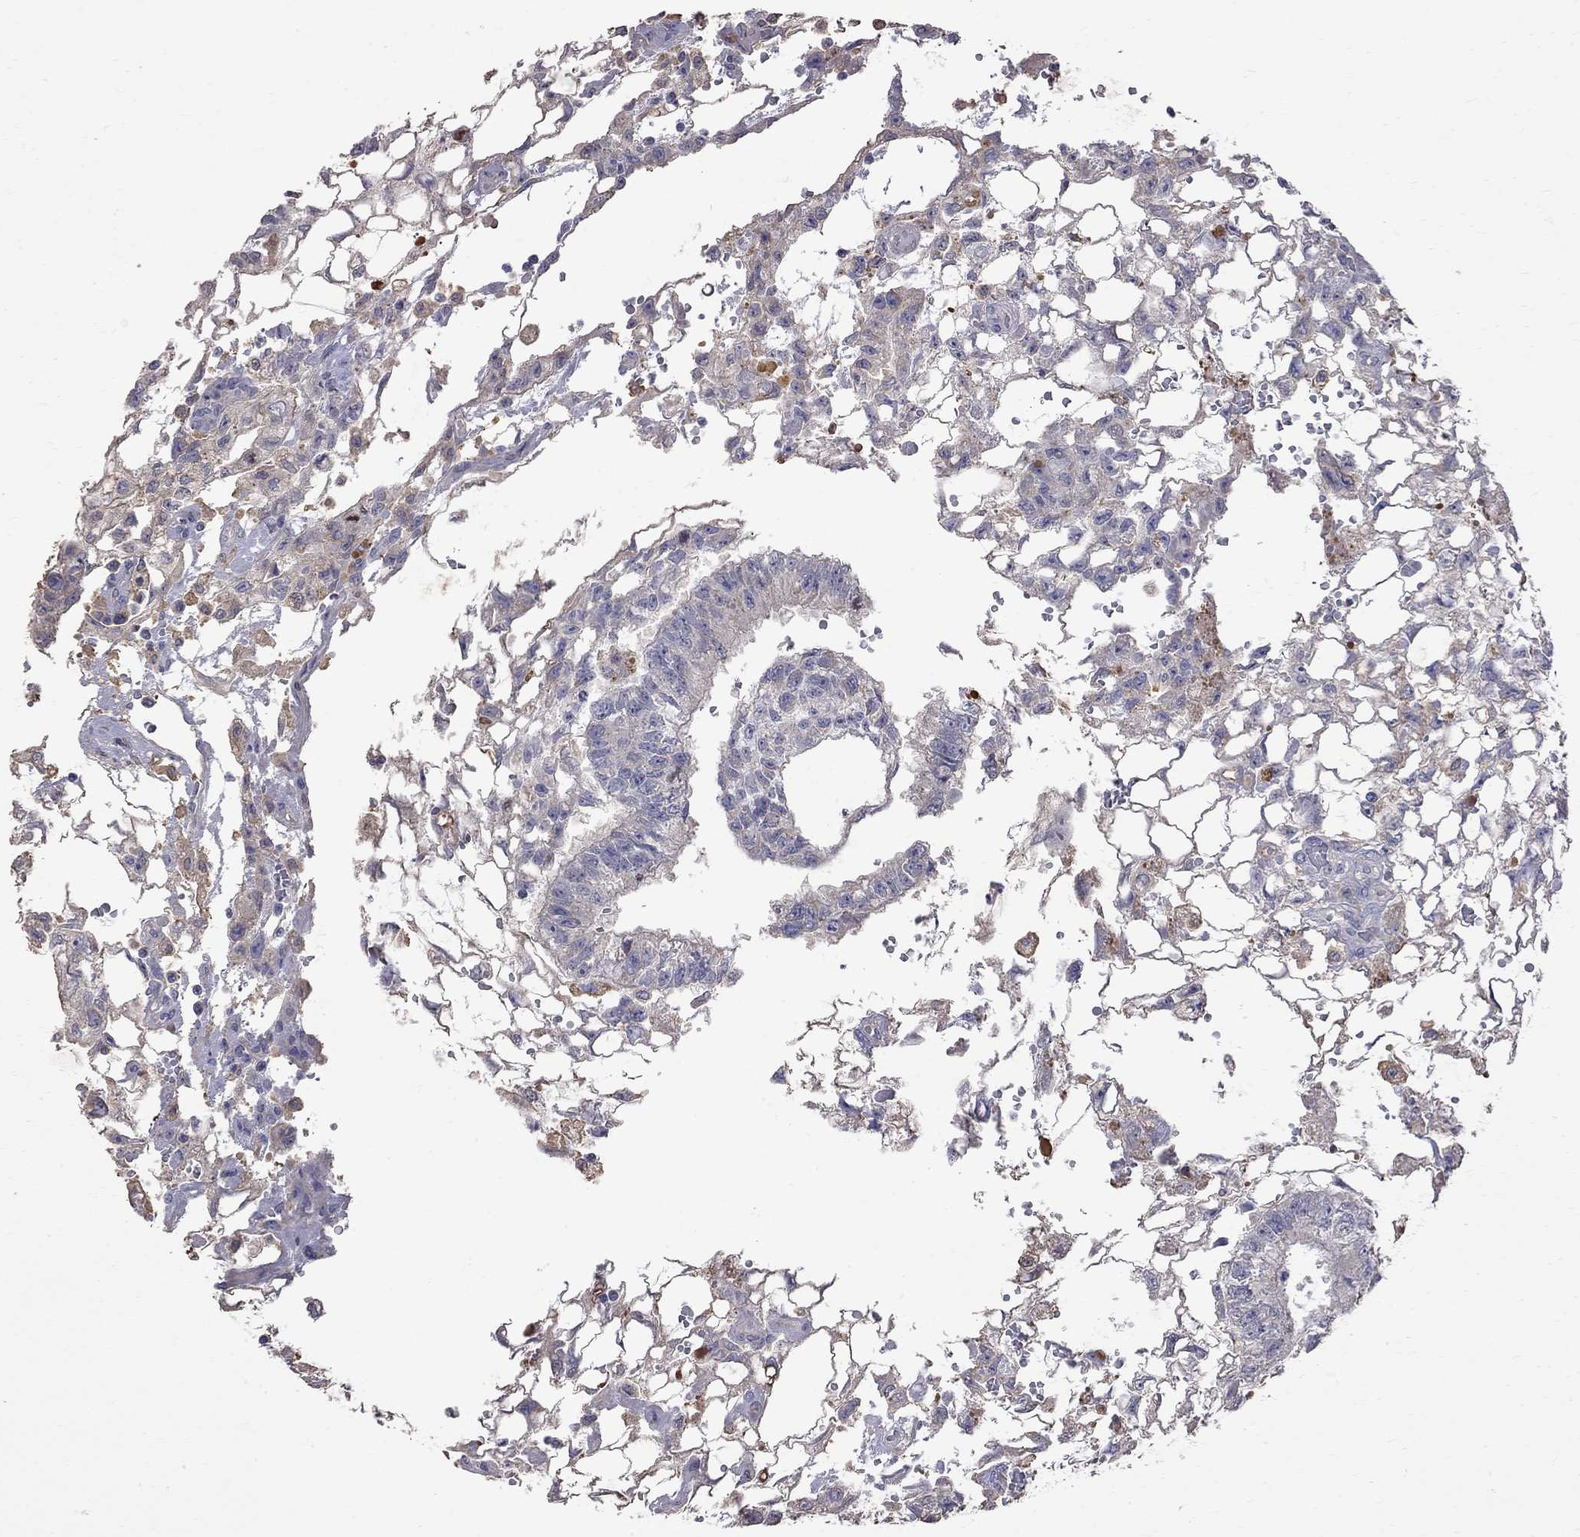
{"staining": {"intensity": "weak", "quantity": "<25%", "location": "cytoplasmic/membranous"}, "tissue": "testis cancer", "cell_type": "Tumor cells", "image_type": "cancer", "snomed": [{"axis": "morphology", "description": "Carcinoma, Embryonal, NOS"}, {"axis": "topography", "description": "Testis"}], "caption": "High power microscopy image of an immunohistochemistry micrograph of testis embryonal carcinoma, revealing no significant expression in tumor cells.", "gene": "CKAP2", "patient": {"sex": "male", "age": 32}}